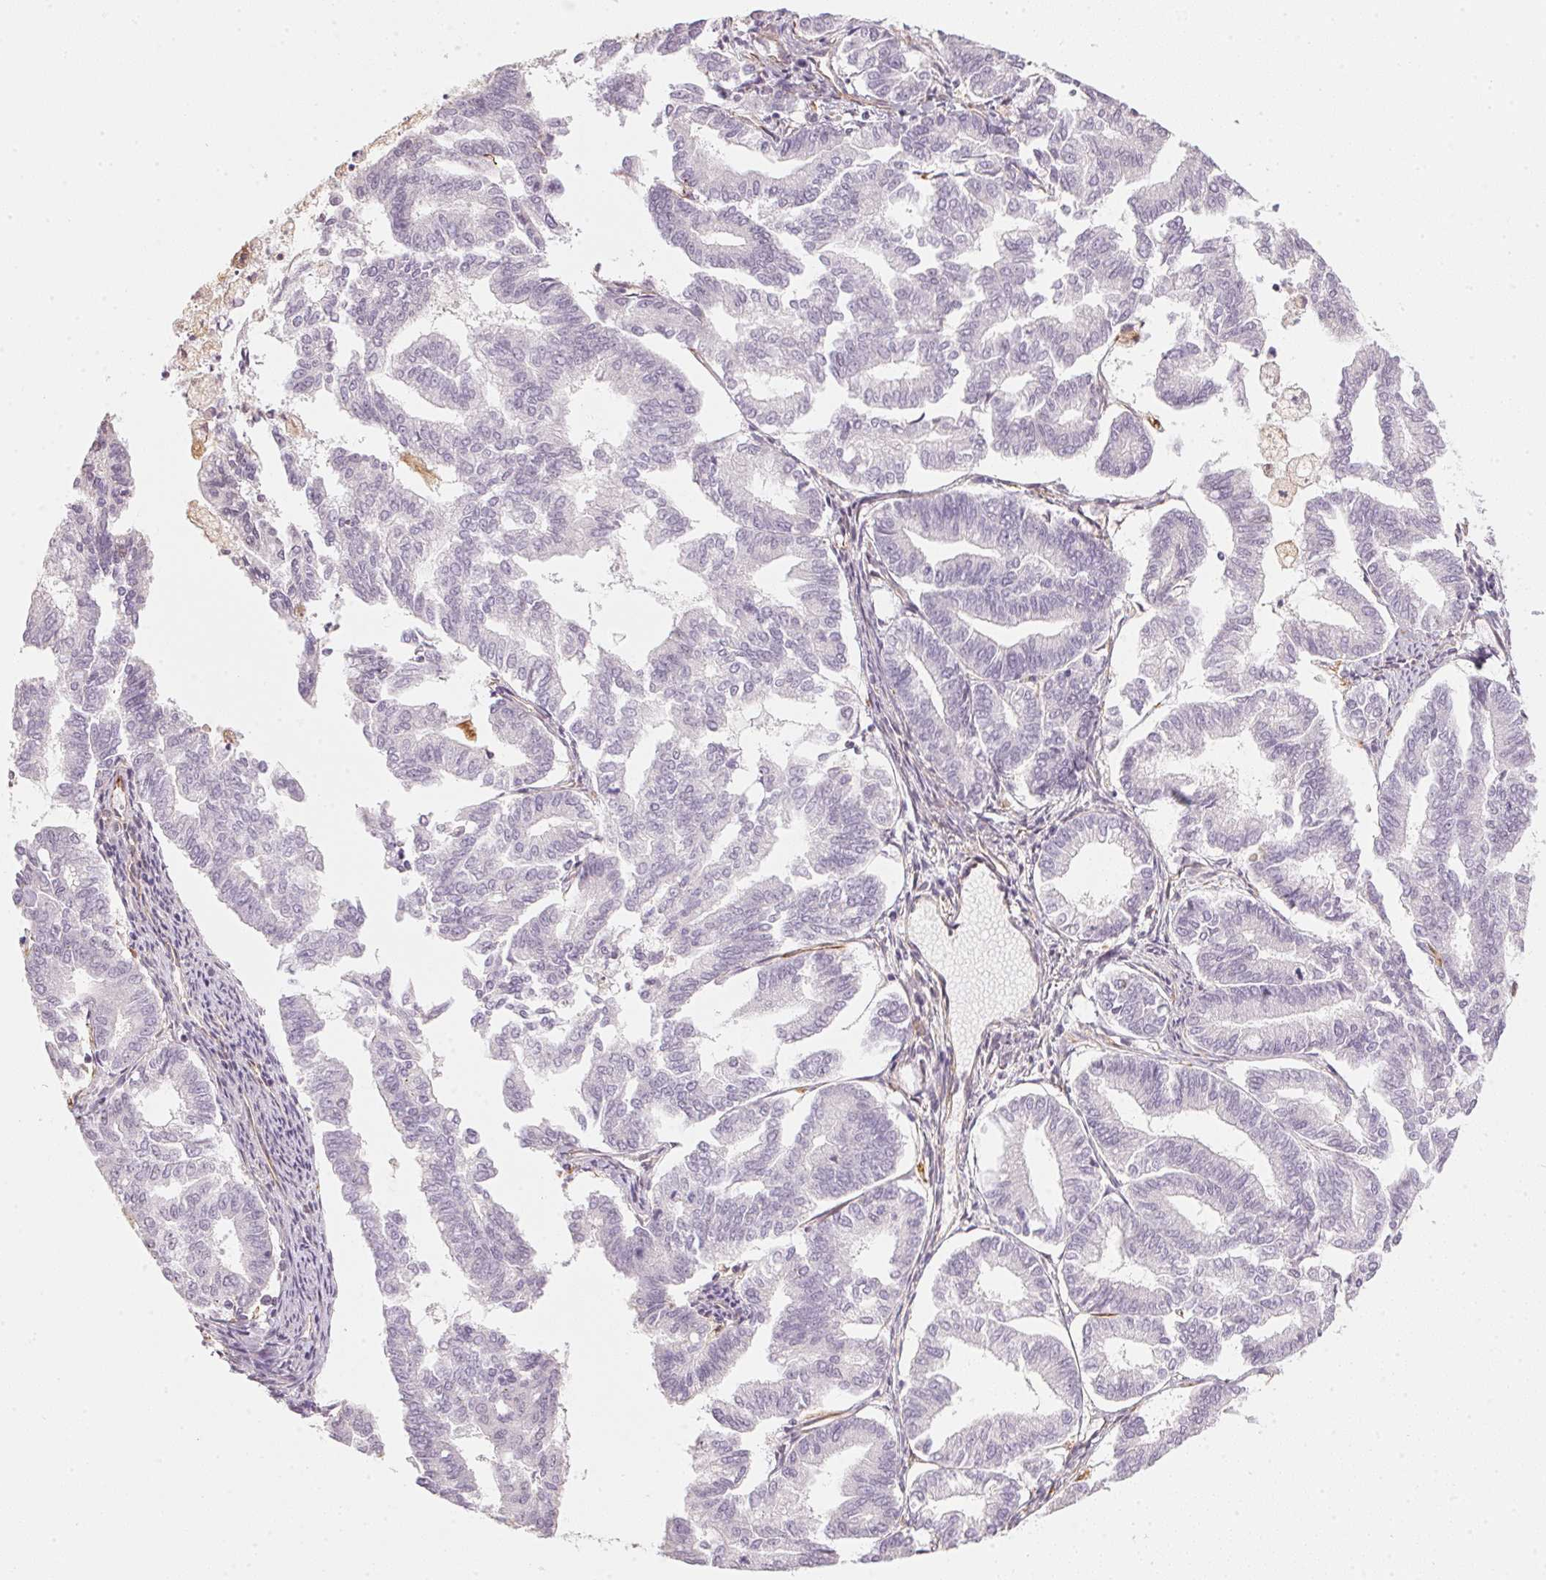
{"staining": {"intensity": "negative", "quantity": "none", "location": "none"}, "tissue": "endometrial cancer", "cell_type": "Tumor cells", "image_type": "cancer", "snomed": [{"axis": "morphology", "description": "Adenocarcinoma, NOS"}, {"axis": "topography", "description": "Endometrium"}], "caption": "There is no significant positivity in tumor cells of adenocarcinoma (endometrial). Brightfield microscopy of immunohistochemistry (IHC) stained with DAB (brown) and hematoxylin (blue), captured at high magnification.", "gene": "FOXR2", "patient": {"sex": "female", "age": 79}}